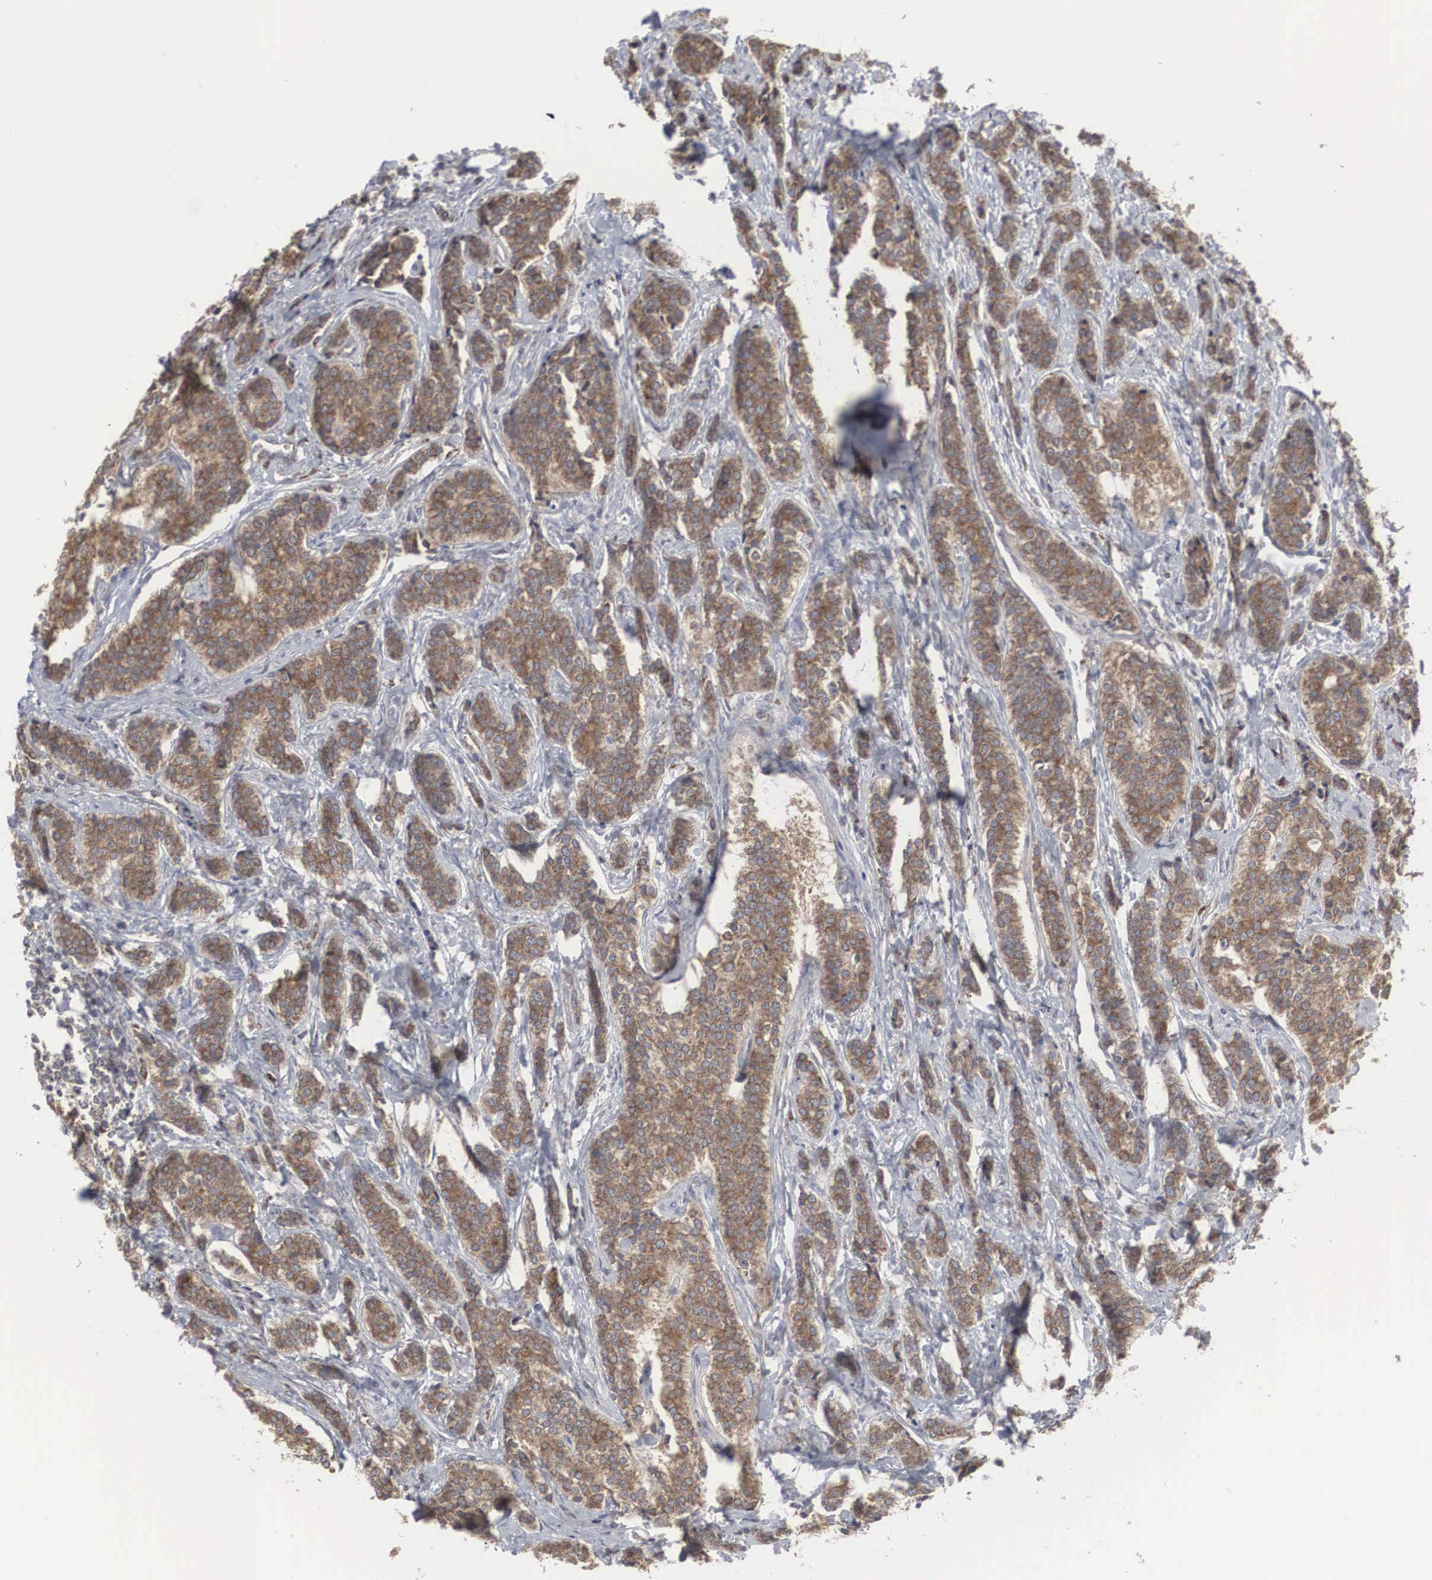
{"staining": {"intensity": "strong", "quantity": ">75%", "location": "cytoplasmic/membranous"}, "tissue": "carcinoid", "cell_type": "Tumor cells", "image_type": "cancer", "snomed": [{"axis": "morphology", "description": "Carcinoid, malignant, NOS"}, {"axis": "topography", "description": "Small intestine"}], "caption": "Tumor cells demonstrate high levels of strong cytoplasmic/membranous expression in approximately >75% of cells in carcinoid (malignant). (IHC, brightfield microscopy, high magnification).", "gene": "MIA2", "patient": {"sex": "male", "age": 63}}